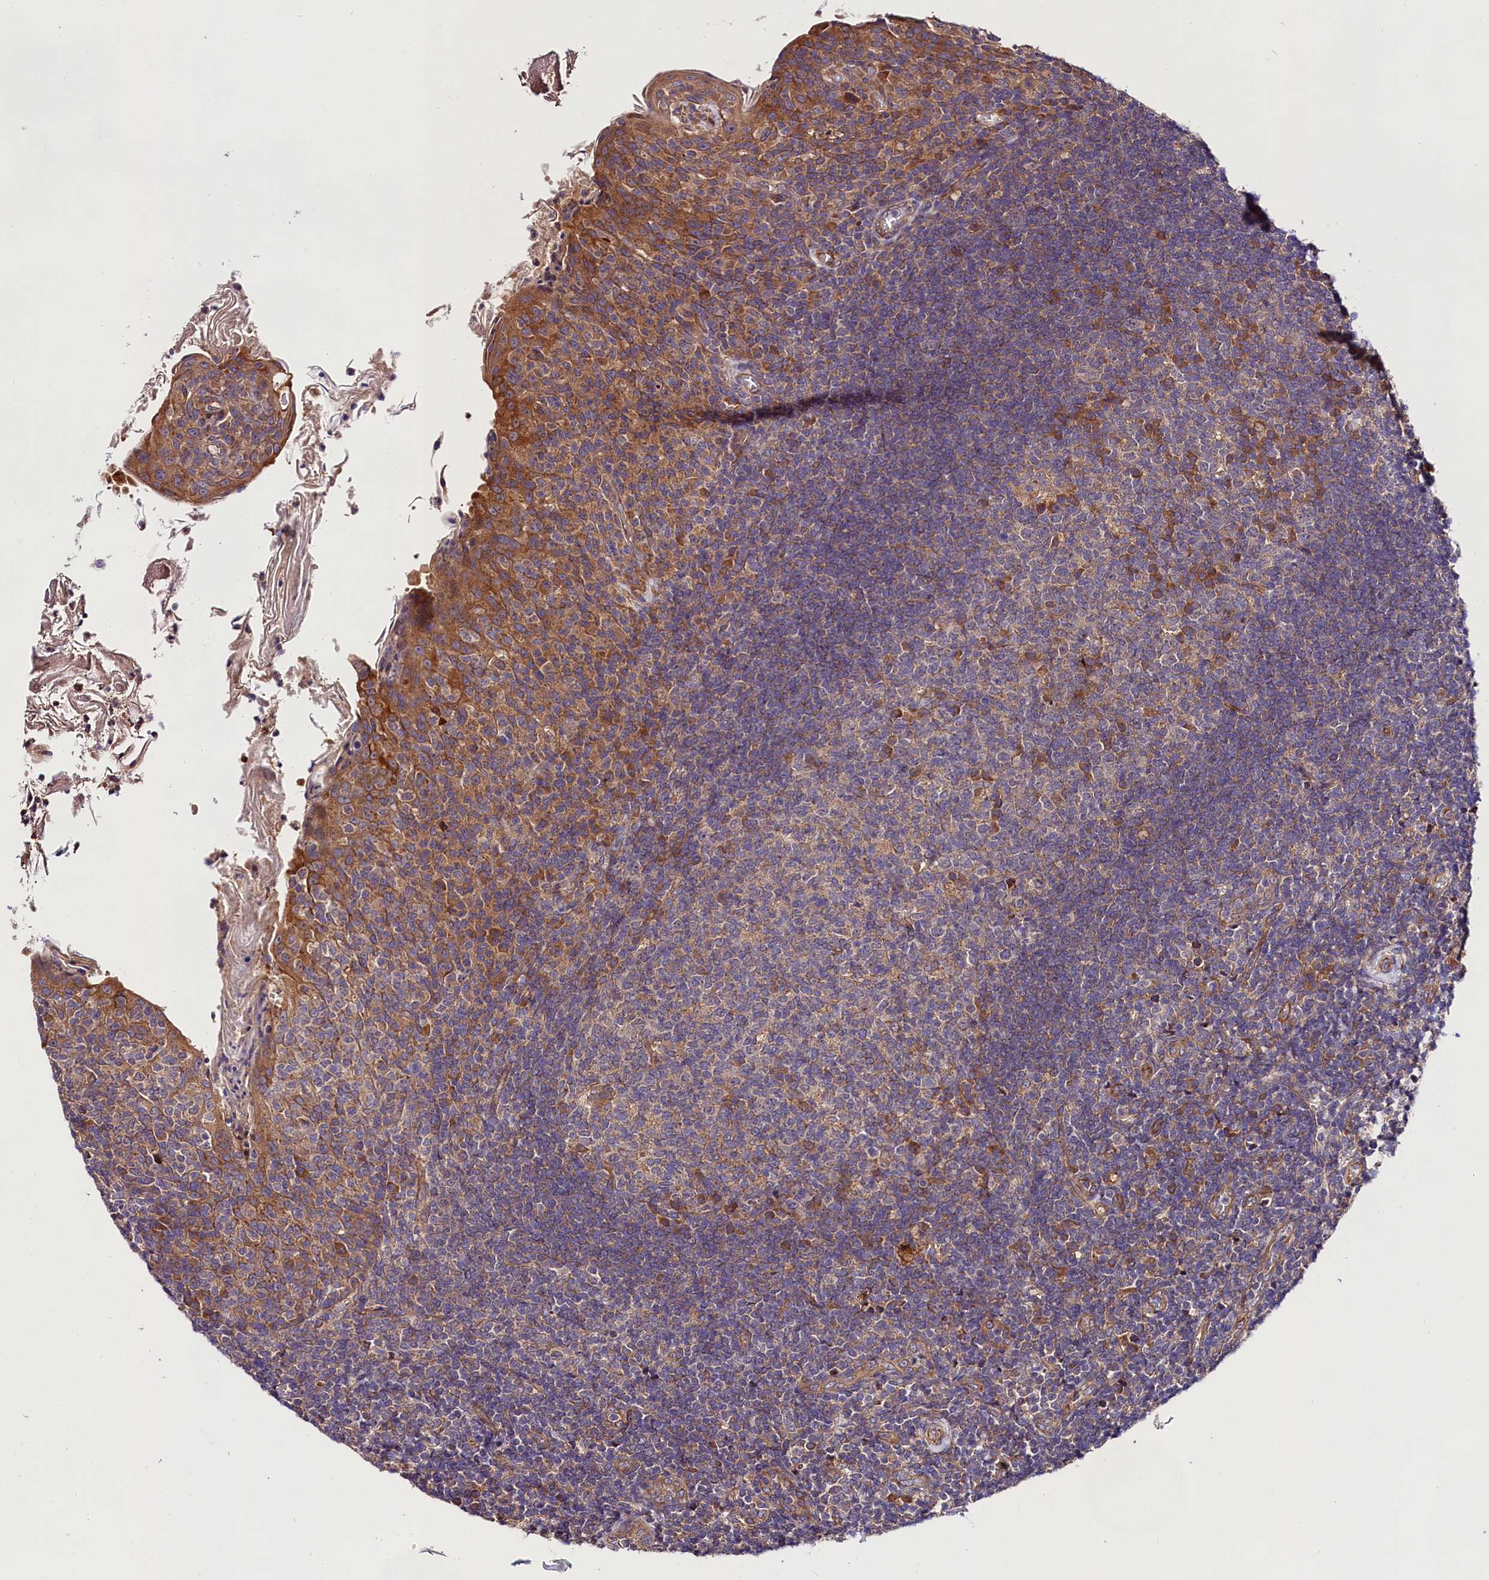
{"staining": {"intensity": "moderate", "quantity": "<25%", "location": "cytoplasmic/membranous"}, "tissue": "tonsil", "cell_type": "Germinal center cells", "image_type": "normal", "snomed": [{"axis": "morphology", "description": "Normal tissue, NOS"}, {"axis": "topography", "description": "Tonsil"}], "caption": "Immunohistochemistry (IHC) (DAB (3,3'-diaminobenzidine)) staining of unremarkable tonsil displays moderate cytoplasmic/membranous protein positivity in approximately <25% of germinal center cells.", "gene": "SPG11", "patient": {"sex": "female", "age": 10}}